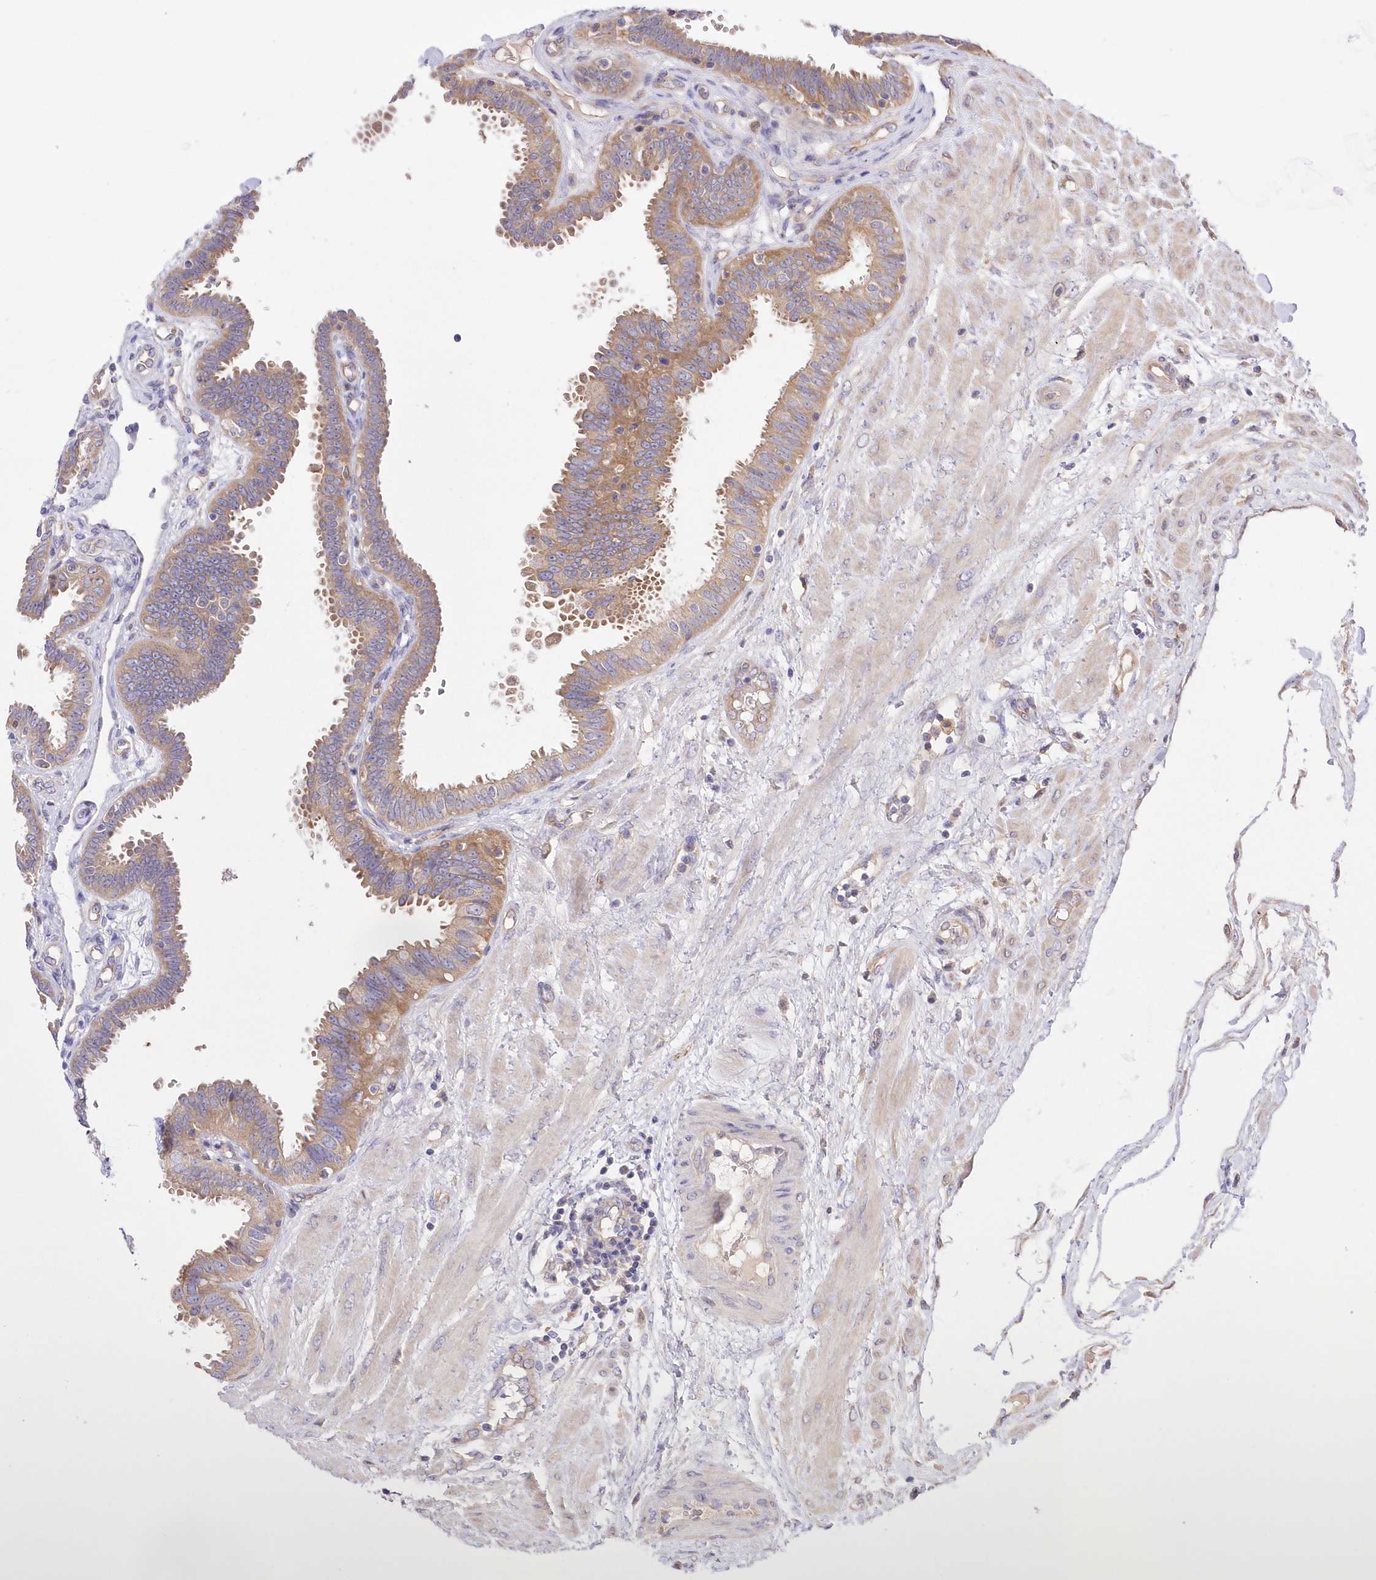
{"staining": {"intensity": "weak", "quantity": ">75%", "location": "cytoplasmic/membranous"}, "tissue": "fallopian tube", "cell_type": "Glandular cells", "image_type": "normal", "snomed": [{"axis": "morphology", "description": "Normal tissue, NOS"}, {"axis": "topography", "description": "Fallopian tube"}], "caption": "Brown immunohistochemical staining in normal human fallopian tube exhibits weak cytoplasmic/membranous staining in about >75% of glandular cells.", "gene": "FCHO2", "patient": {"sex": "female", "age": 32}}